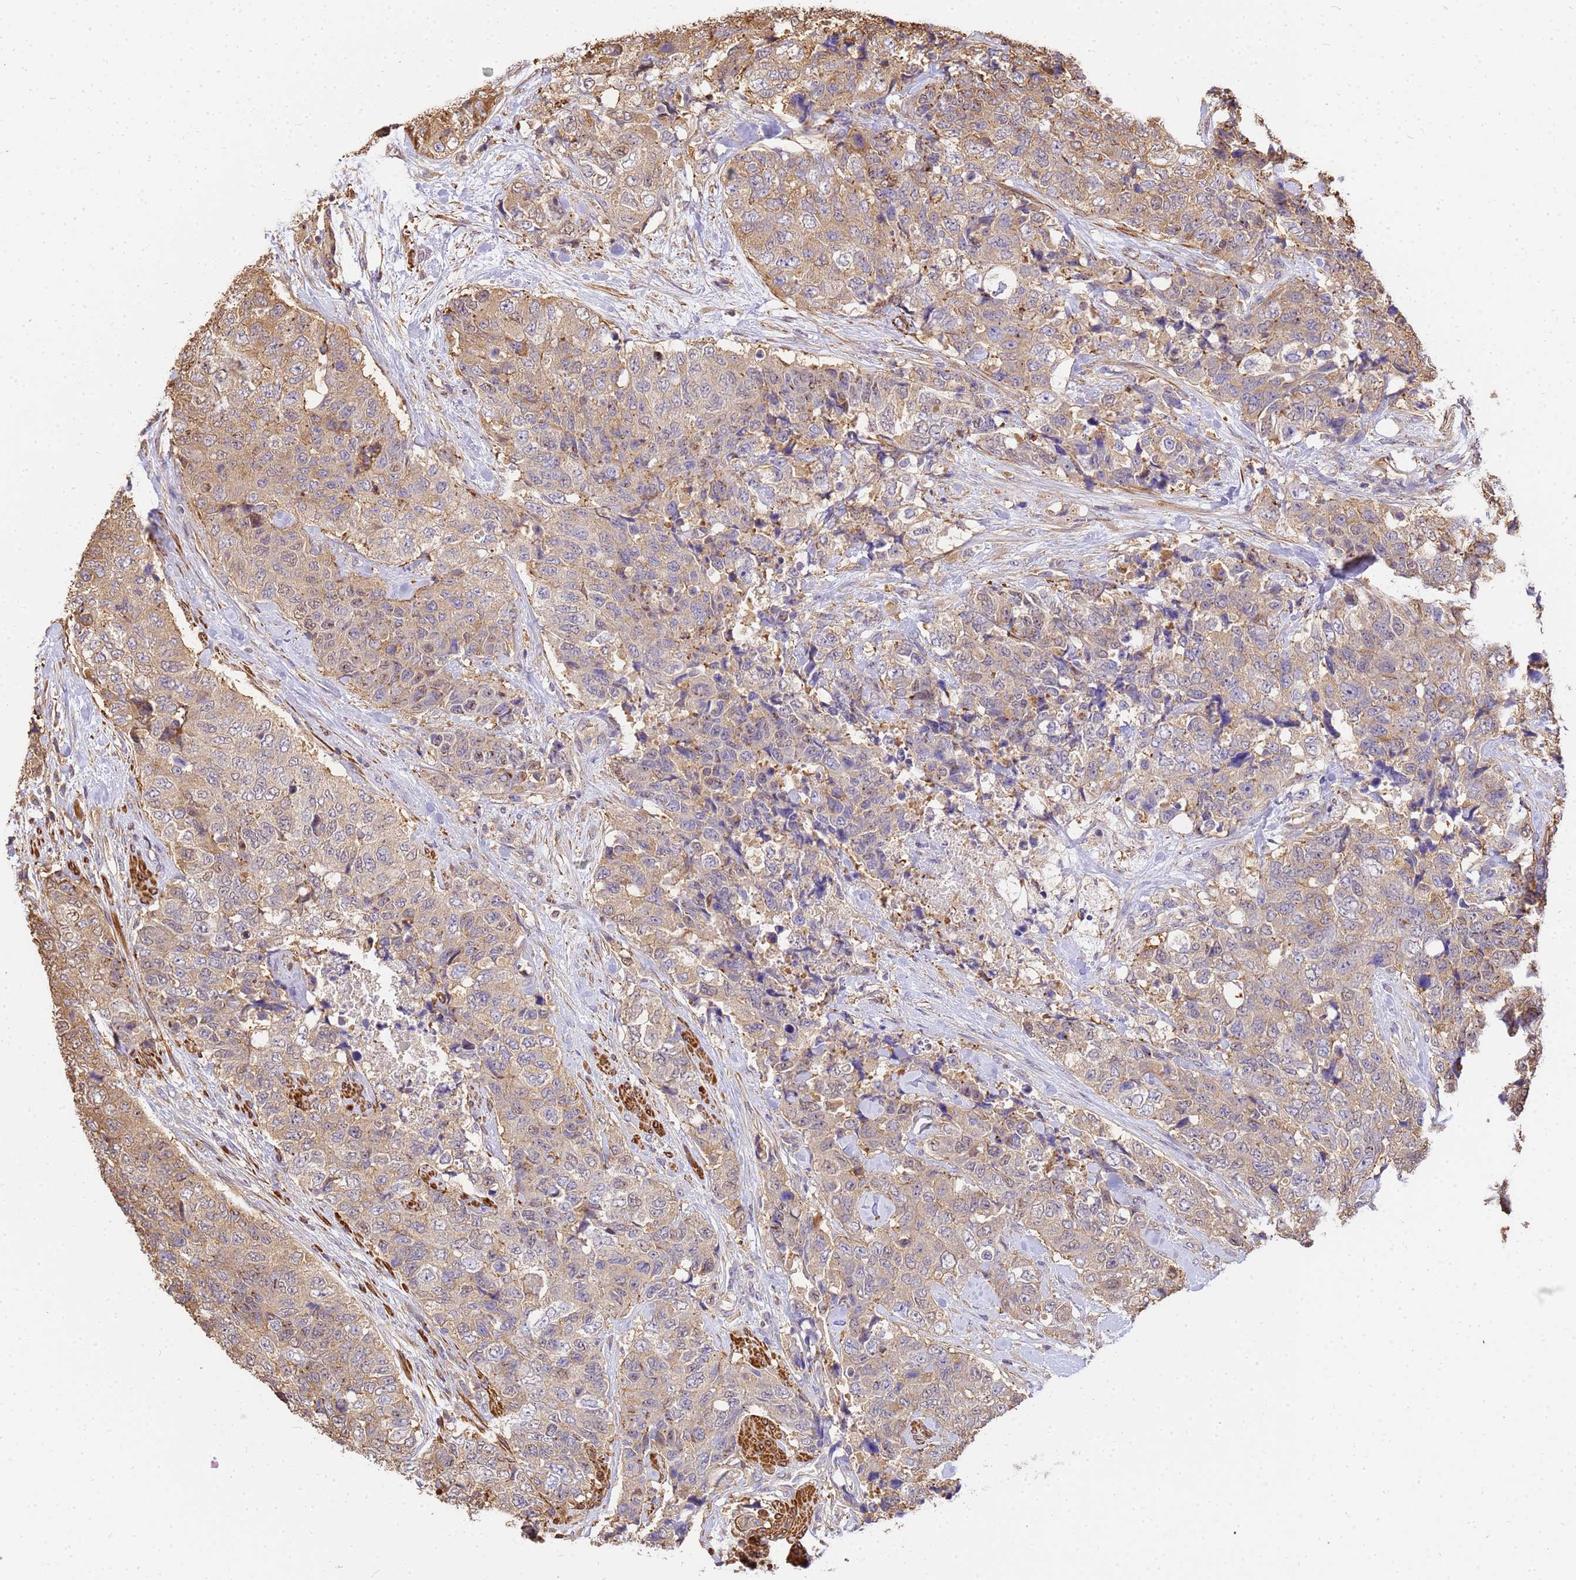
{"staining": {"intensity": "moderate", "quantity": ">75%", "location": "cytoplasmic/membranous"}, "tissue": "urothelial cancer", "cell_type": "Tumor cells", "image_type": "cancer", "snomed": [{"axis": "morphology", "description": "Urothelial carcinoma, High grade"}, {"axis": "topography", "description": "Urinary bladder"}], "caption": "The micrograph demonstrates staining of urothelial cancer, revealing moderate cytoplasmic/membranous protein staining (brown color) within tumor cells. (Brightfield microscopy of DAB IHC at high magnification).", "gene": "WDR64", "patient": {"sex": "female", "age": 78}}